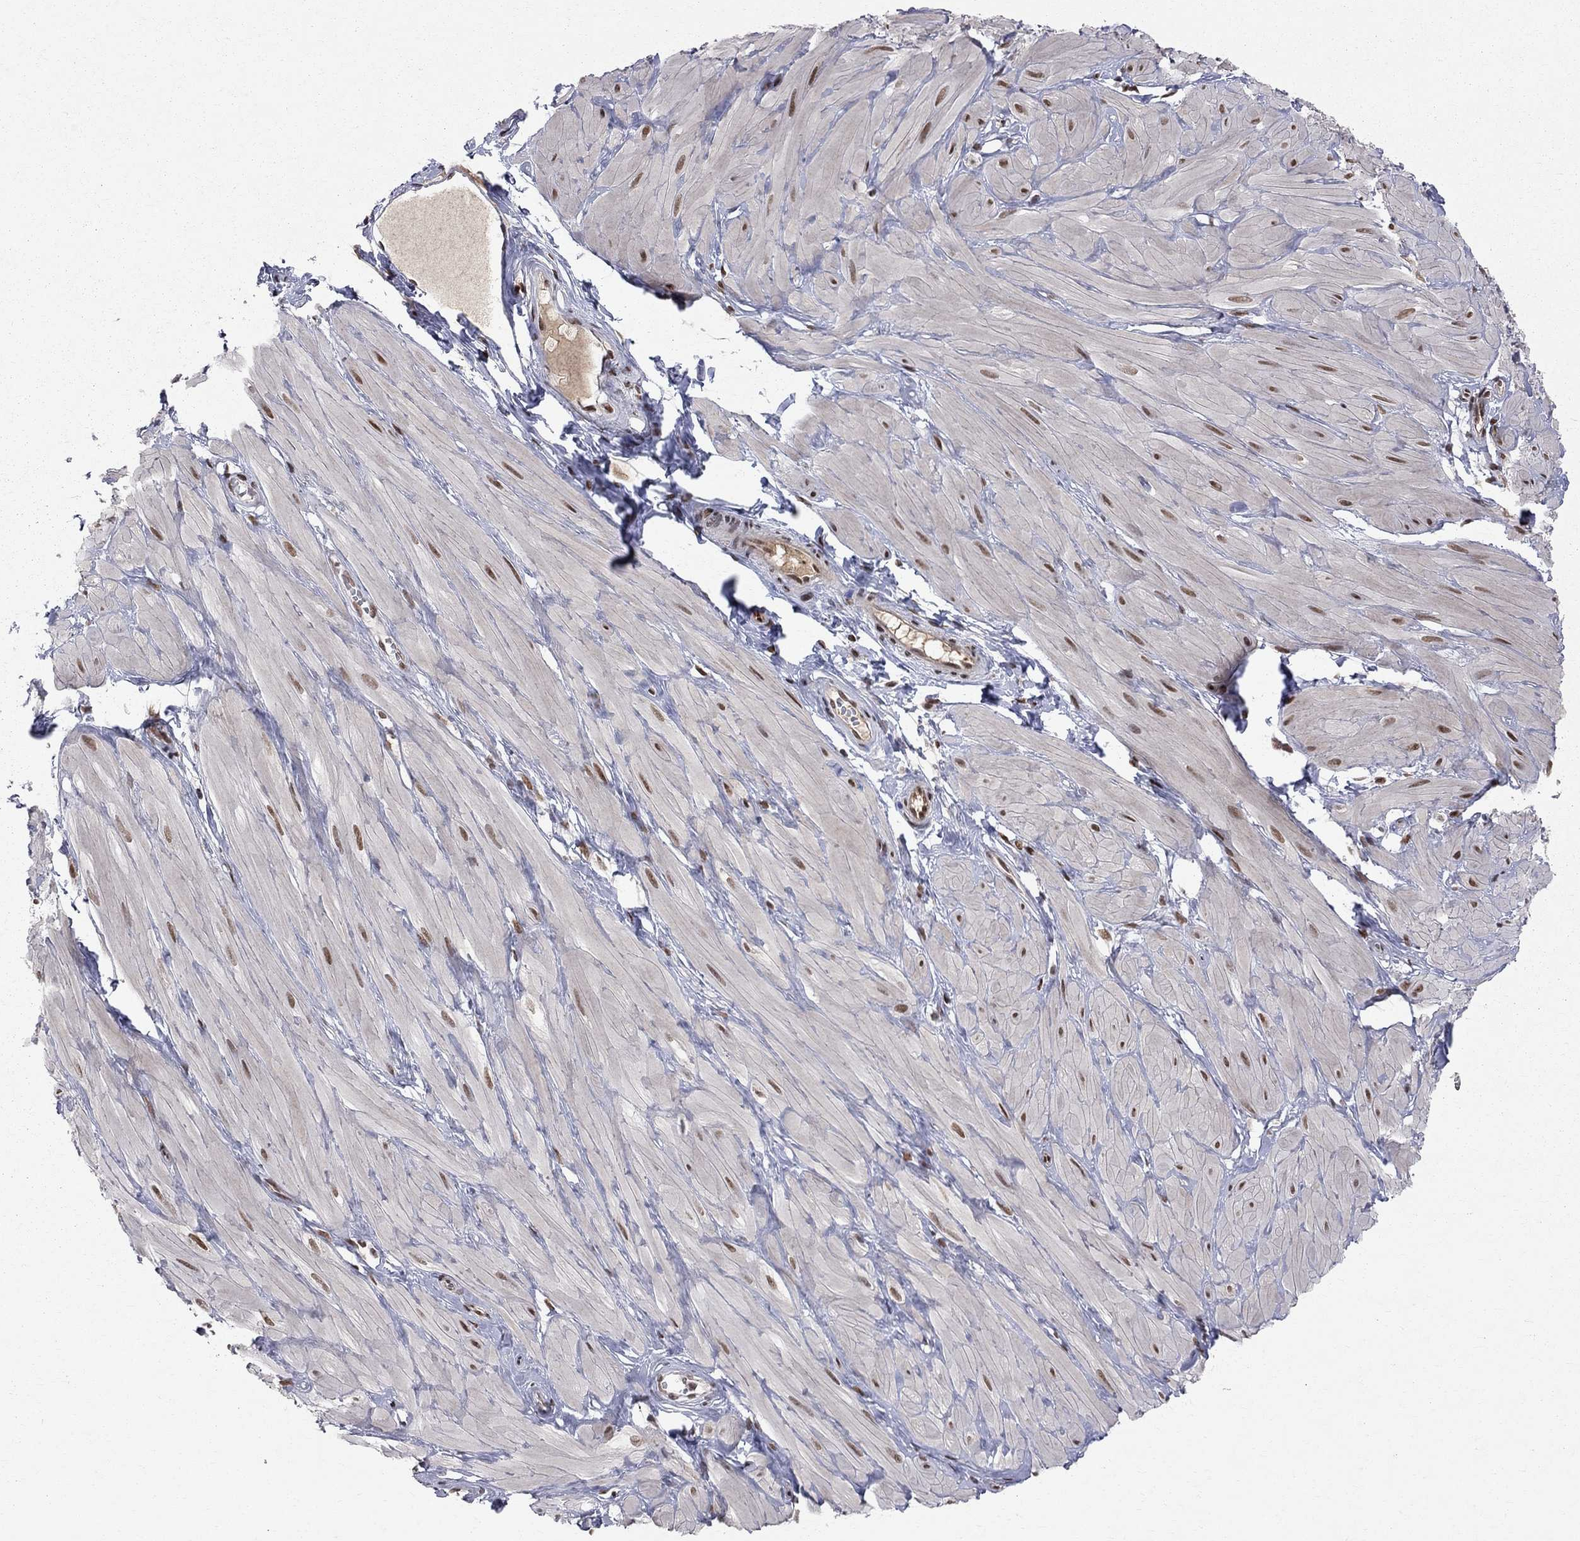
{"staining": {"intensity": "moderate", "quantity": "<25%", "location": "nuclear"}, "tissue": "adipose tissue", "cell_type": "Adipocytes", "image_type": "normal", "snomed": [{"axis": "morphology", "description": "Normal tissue, NOS"}, {"axis": "topography", "description": "Smooth muscle"}, {"axis": "topography", "description": "Peripheral nerve tissue"}], "caption": "The micrograph reveals immunohistochemical staining of benign adipose tissue. There is moderate nuclear staining is seen in about <25% of adipocytes.", "gene": "SAP30L", "patient": {"sex": "male", "age": 22}}